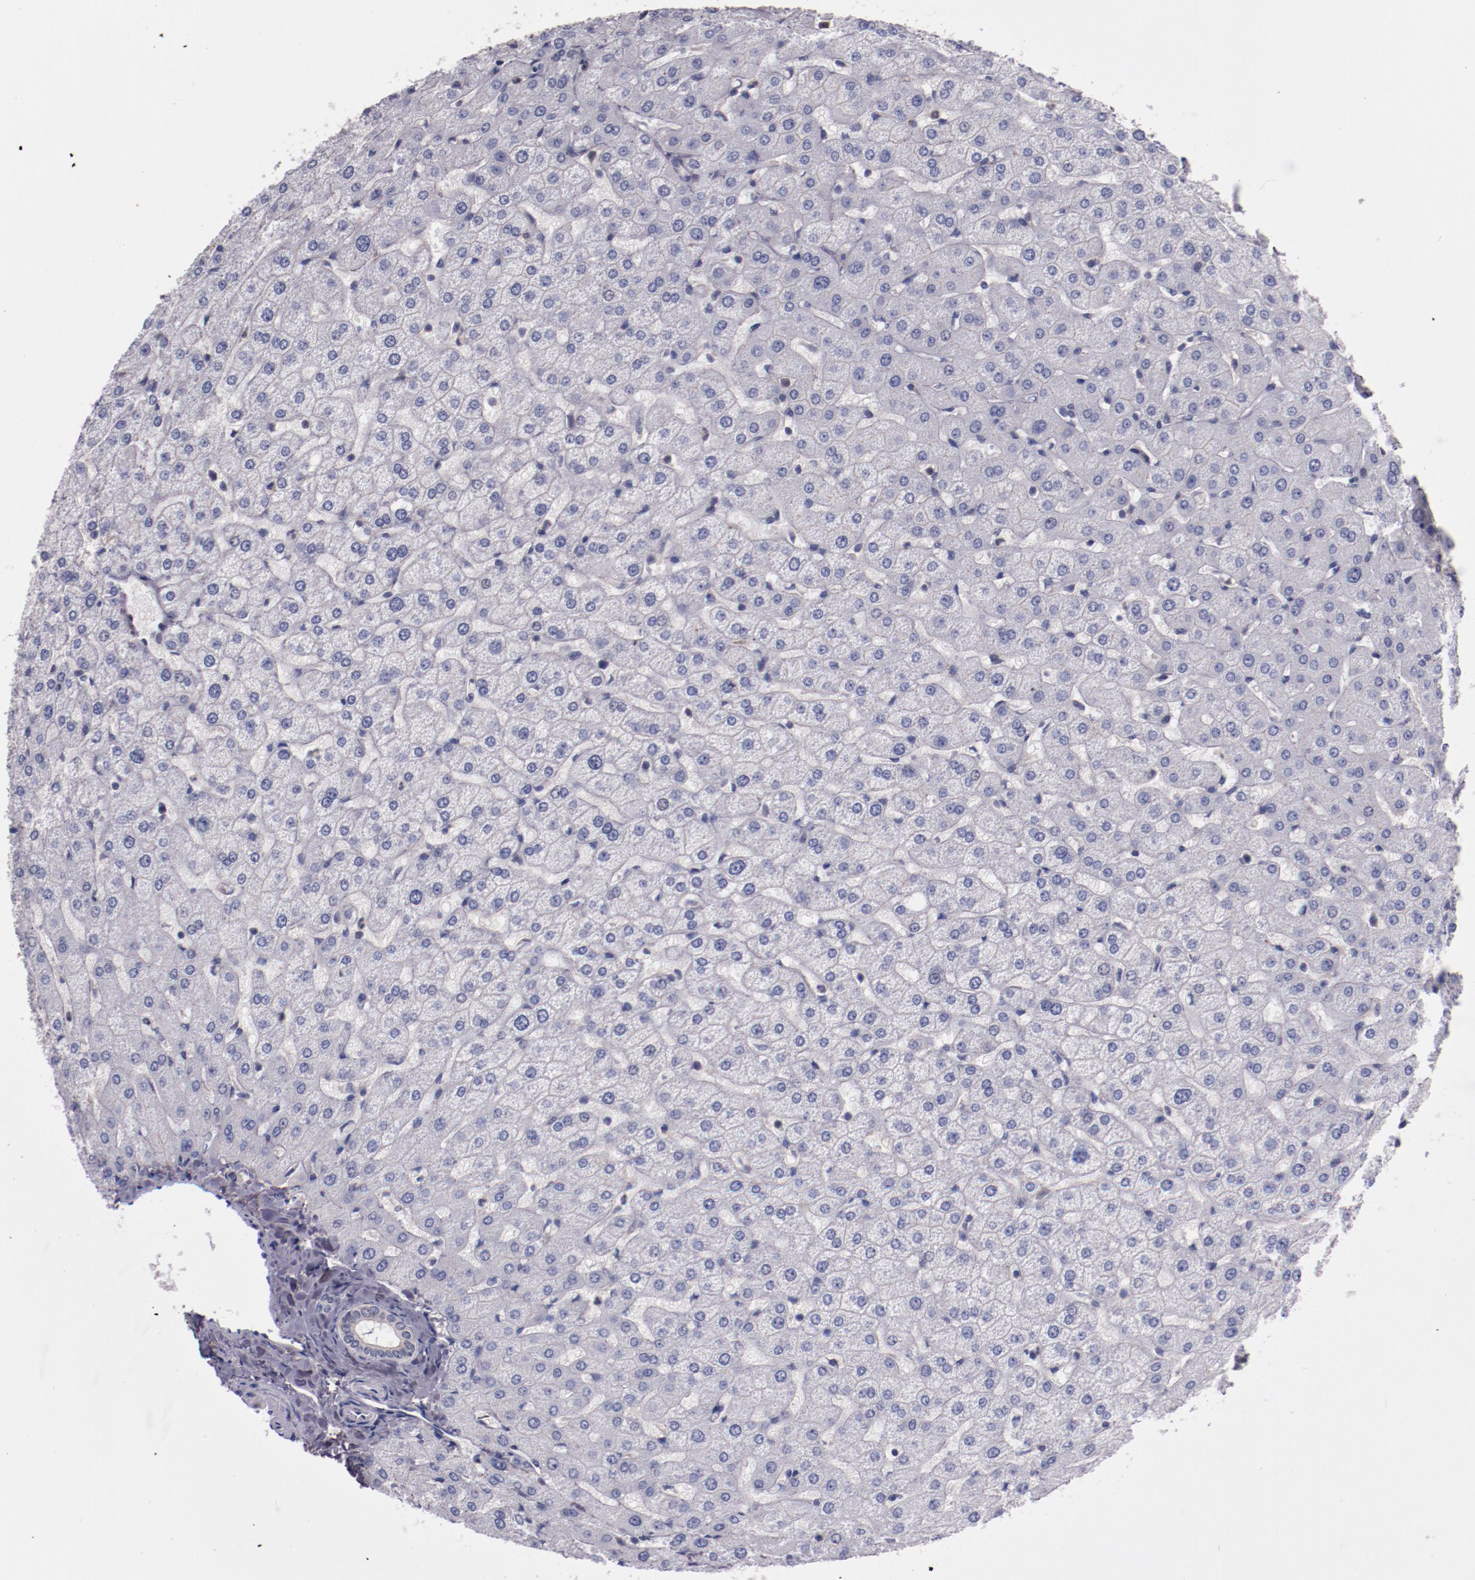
{"staining": {"intensity": "negative", "quantity": "none", "location": "none"}, "tissue": "liver", "cell_type": "Cholangiocytes", "image_type": "normal", "snomed": [{"axis": "morphology", "description": "Normal tissue, NOS"}, {"axis": "morphology", "description": "Fibrosis, NOS"}, {"axis": "topography", "description": "Liver"}], "caption": "Immunohistochemistry (IHC) of normal human liver displays no positivity in cholangiocytes.", "gene": "SYP", "patient": {"sex": "female", "age": 29}}